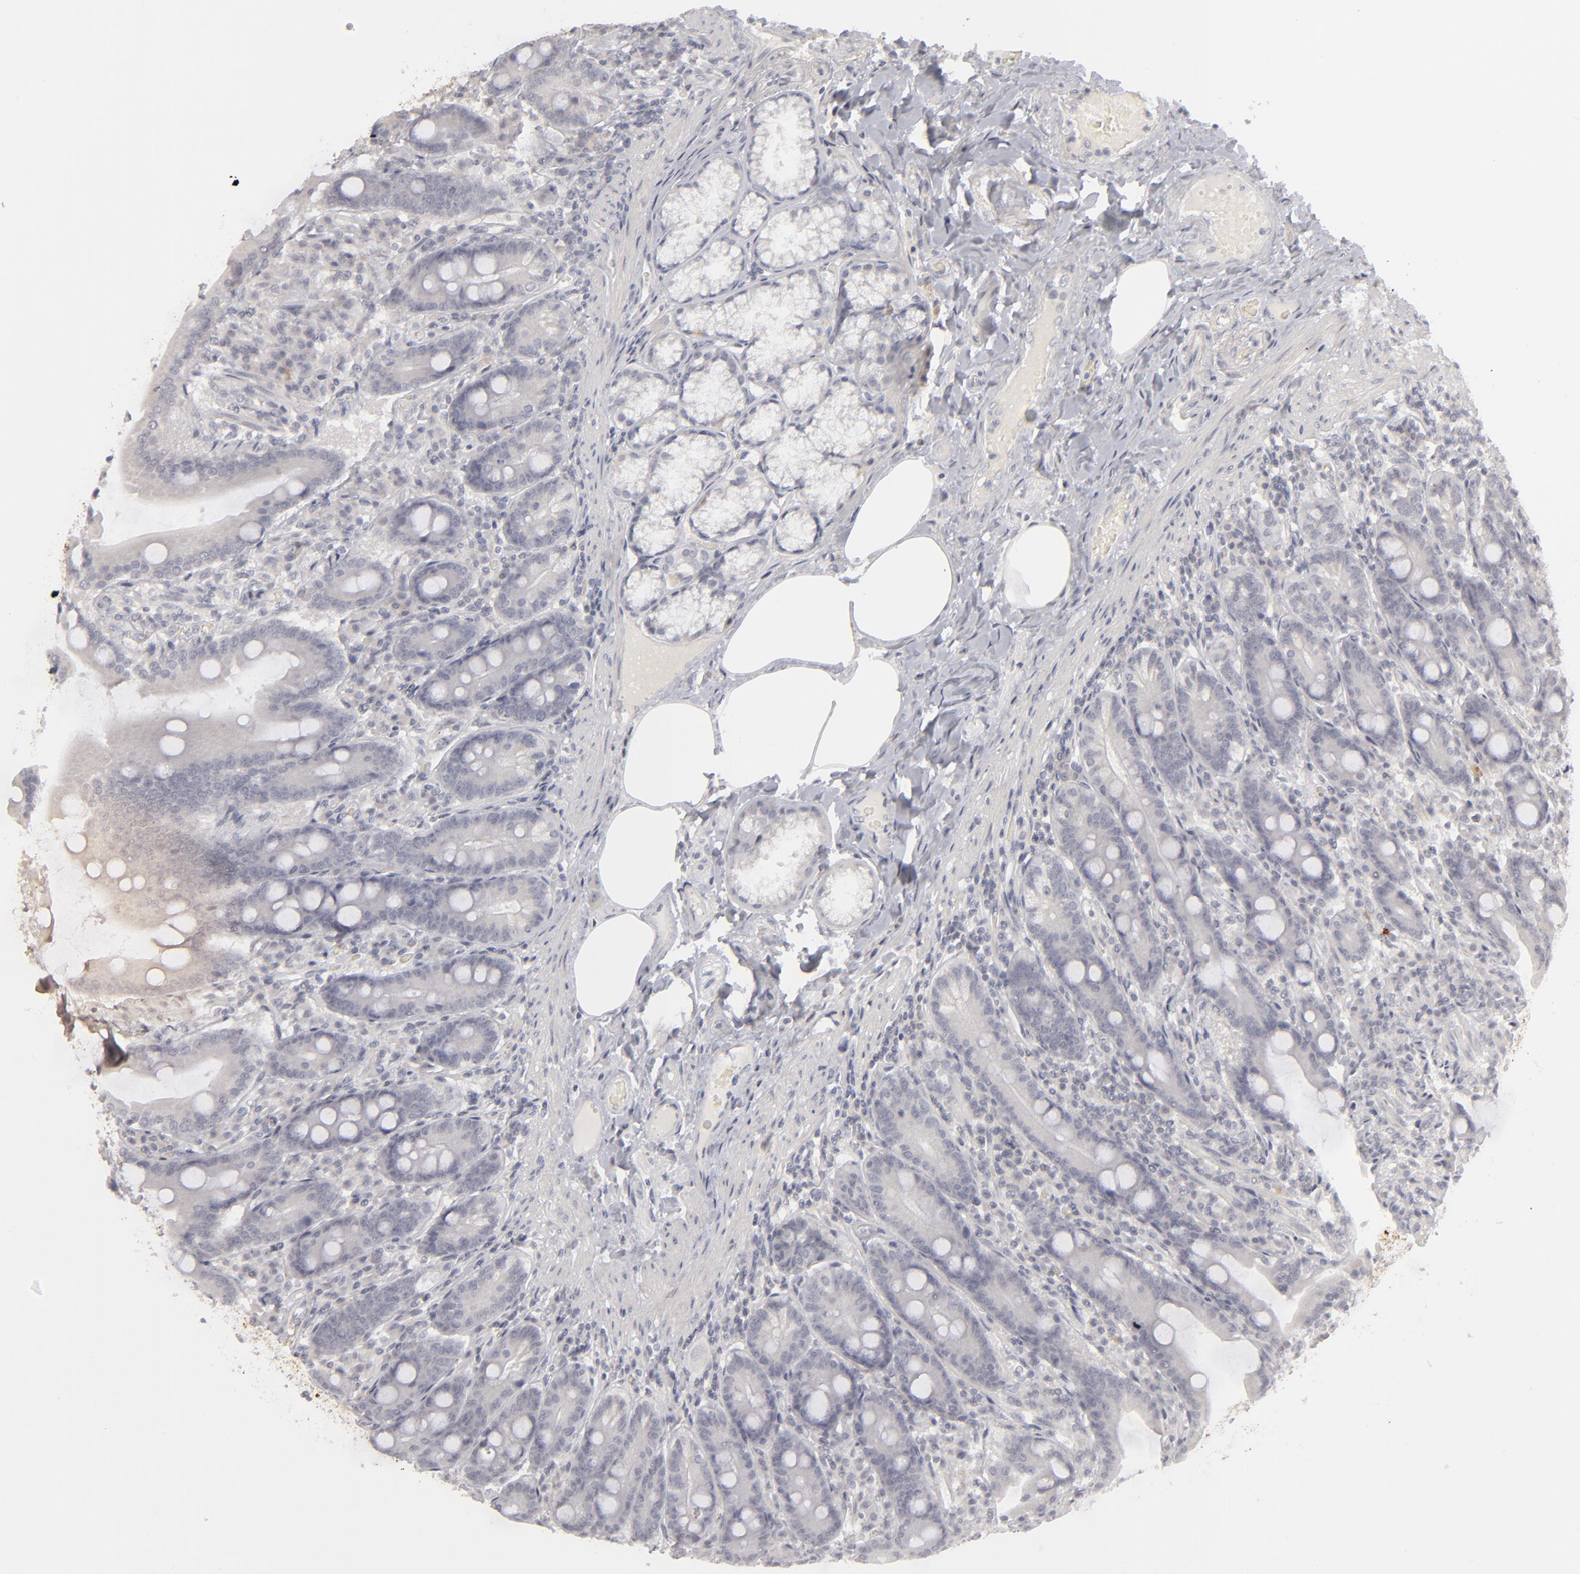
{"staining": {"intensity": "negative", "quantity": "none", "location": "none"}, "tissue": "duodenum", "cell_type": "Glandular cells", "image_type": "normal", "snomed": [{"axis": "morphology", "description": "Normal tissue, NOS"}, {"axis": "topography", "description": "Duodenum"}], "caption": "An immunohistochemistry micrograph of benign duodenum is shown. There is no staining in glandular cells of duodenum.", "gene": "KIAA1210", "patient": {"sex": "female", "age": 64}}